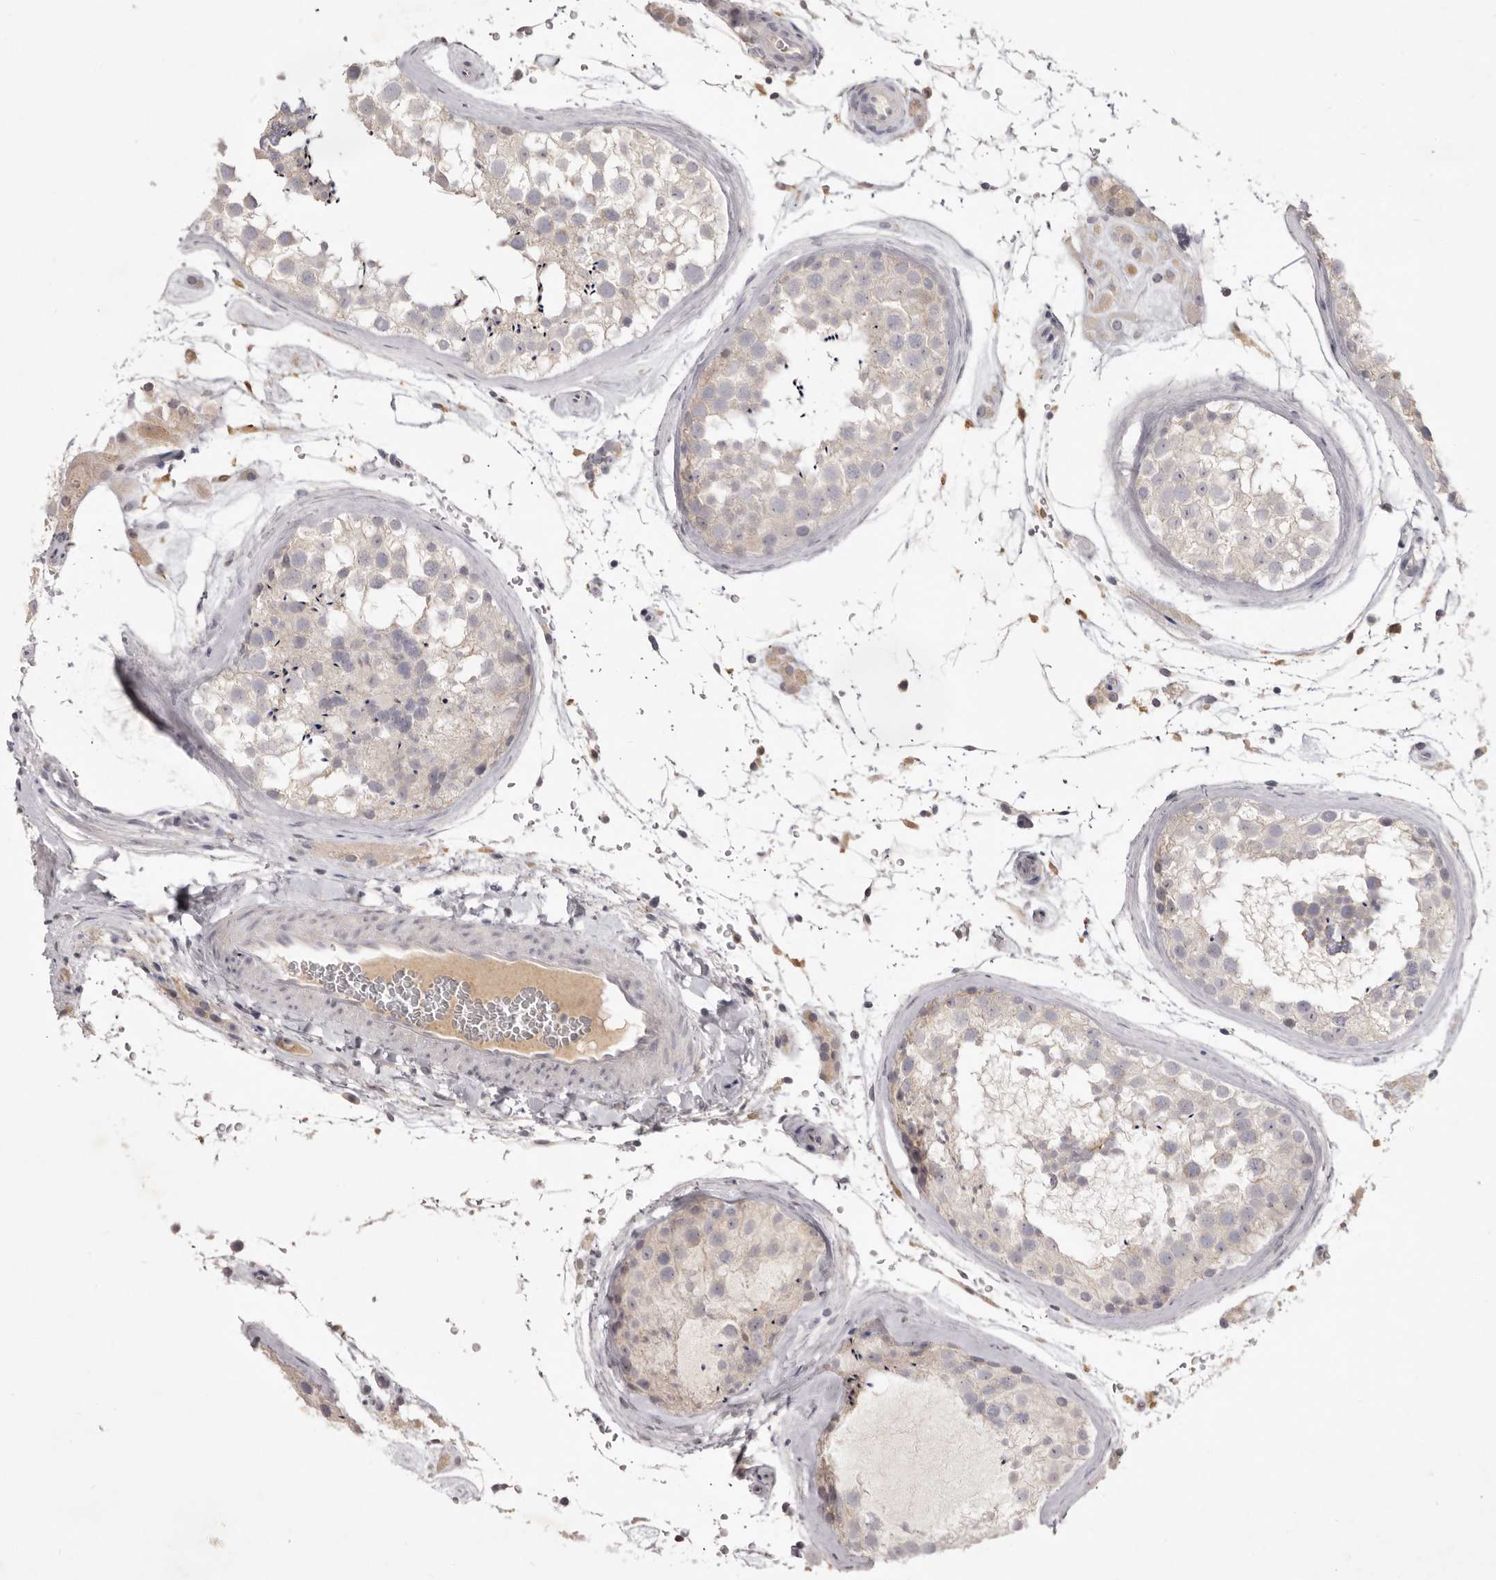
{"staining": {"intensity": "weak", "quantity": "<25%", "location": "cytoplasmic/membranous"}, "tissue": "testis", "cell_type": "Cells in seminiferous ducts", "image_type": "normal", "snomed": [{"axis": "morphology", "description": "Normal tissue, NOS"}, {"axis": "topography", "description": "Testis"}], "caption": "Cells in seminiferous ducts show no significant protein positivity in normal testis. (DAB immunohistochemistry (IHC) visualized using brightfield microscopy, high magnification).", "gene": "GPR84", "patient": {"sex": "male", "age": 46}}